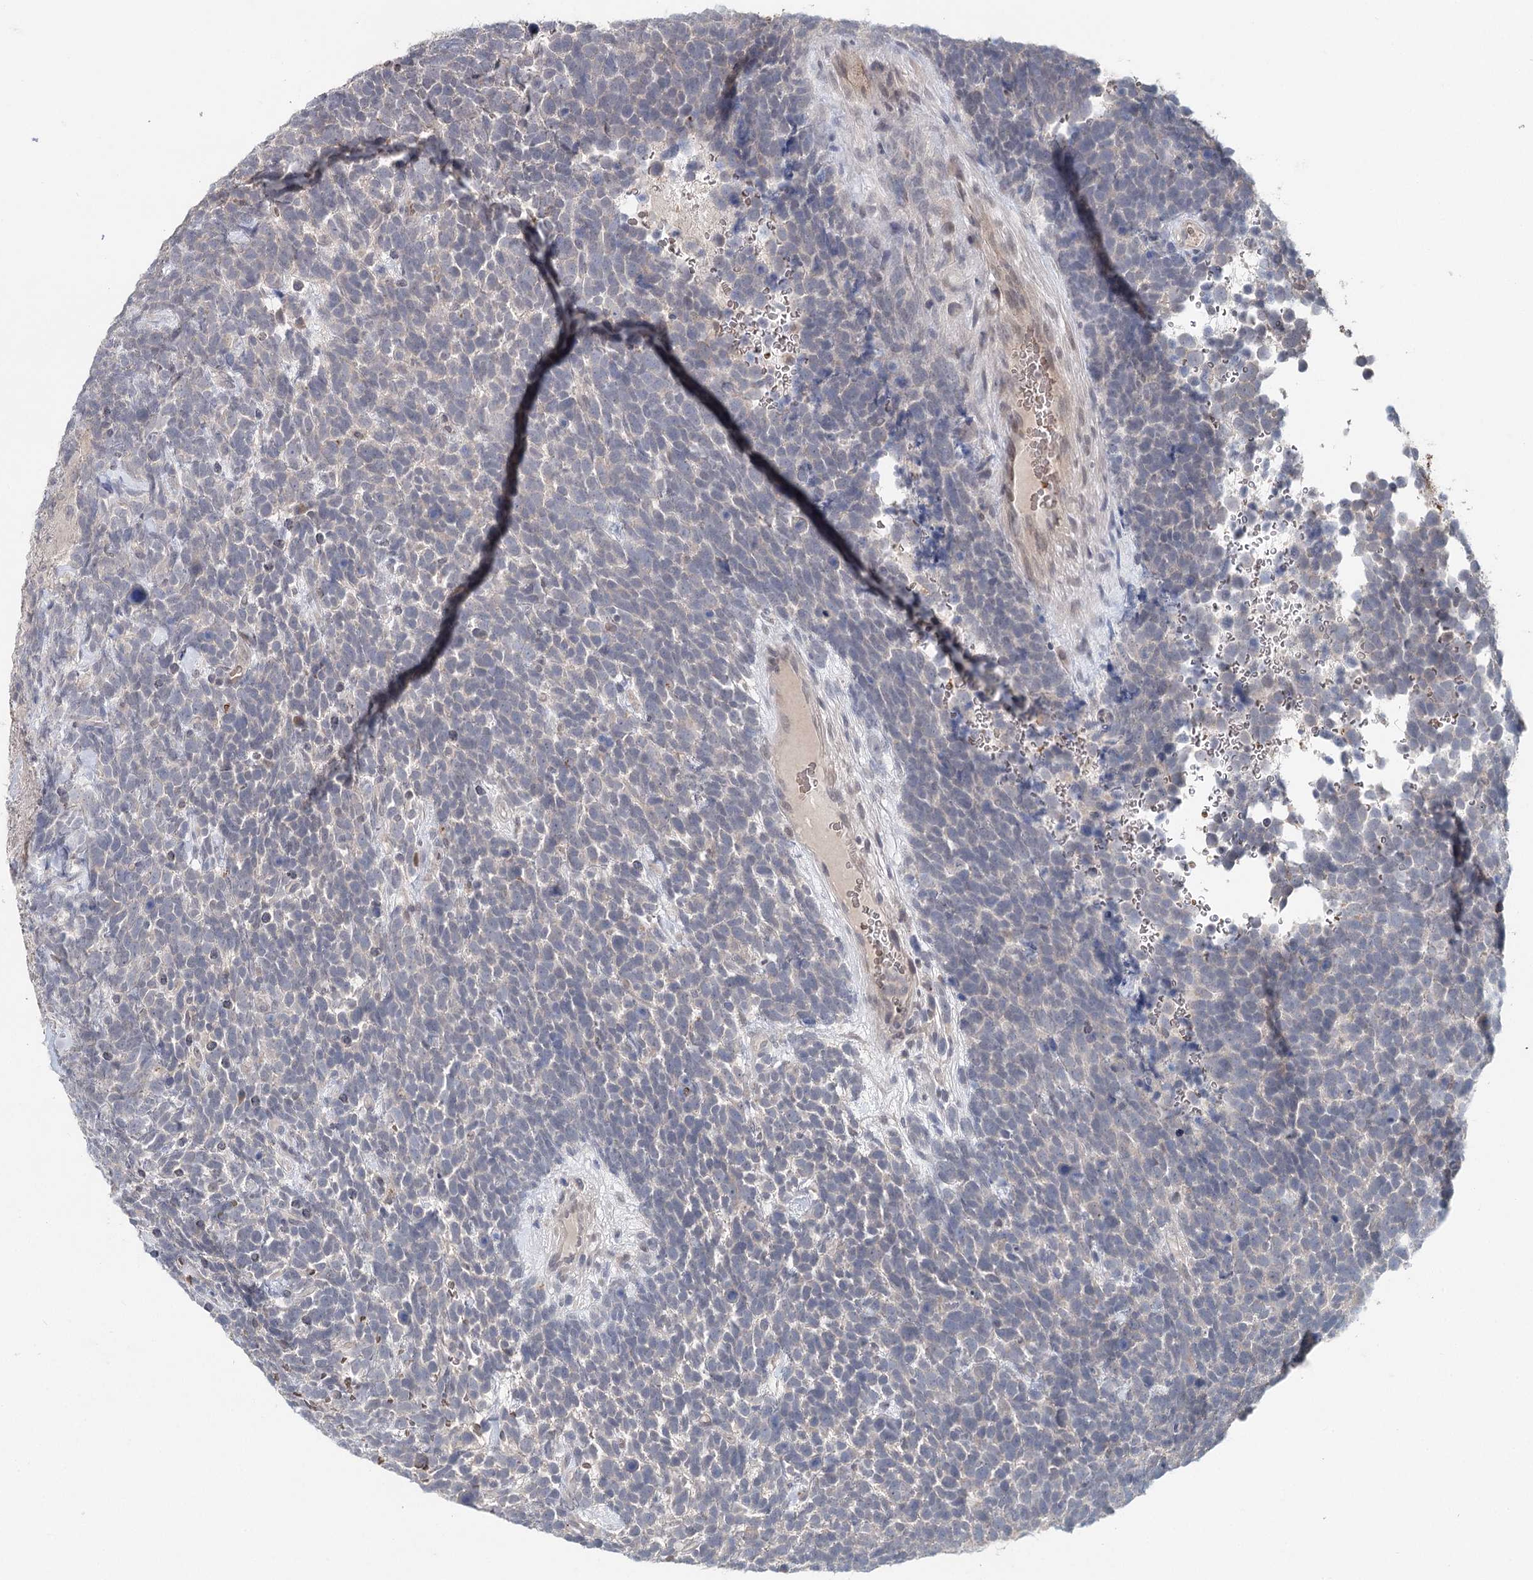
{"staining": {"intensity": "negative", "quantity": "none", "location": "none"}, "tissue": "urothelial cancer", "cell_type": "Tumor cells", "image_type": "cancer", "snomed": [{"axis": "morphology", "description": "Urothelial carcinoma, High grade"}, {"axis": "topography", "description": "Urinary bladder"}], "caption": "An IHC image of urothelial carcinoma (high-grade) is shown. There is no staining in tumor cells of urothelial carcinoma (high-grade). The staining was performed using DAB to visualize the protein expression in brown, while the nuclei were stained in blue with hematoxylin (Magnification: 20x).", "gene": "FBXO7", "patient": {"sex": "female", "age": 82}}